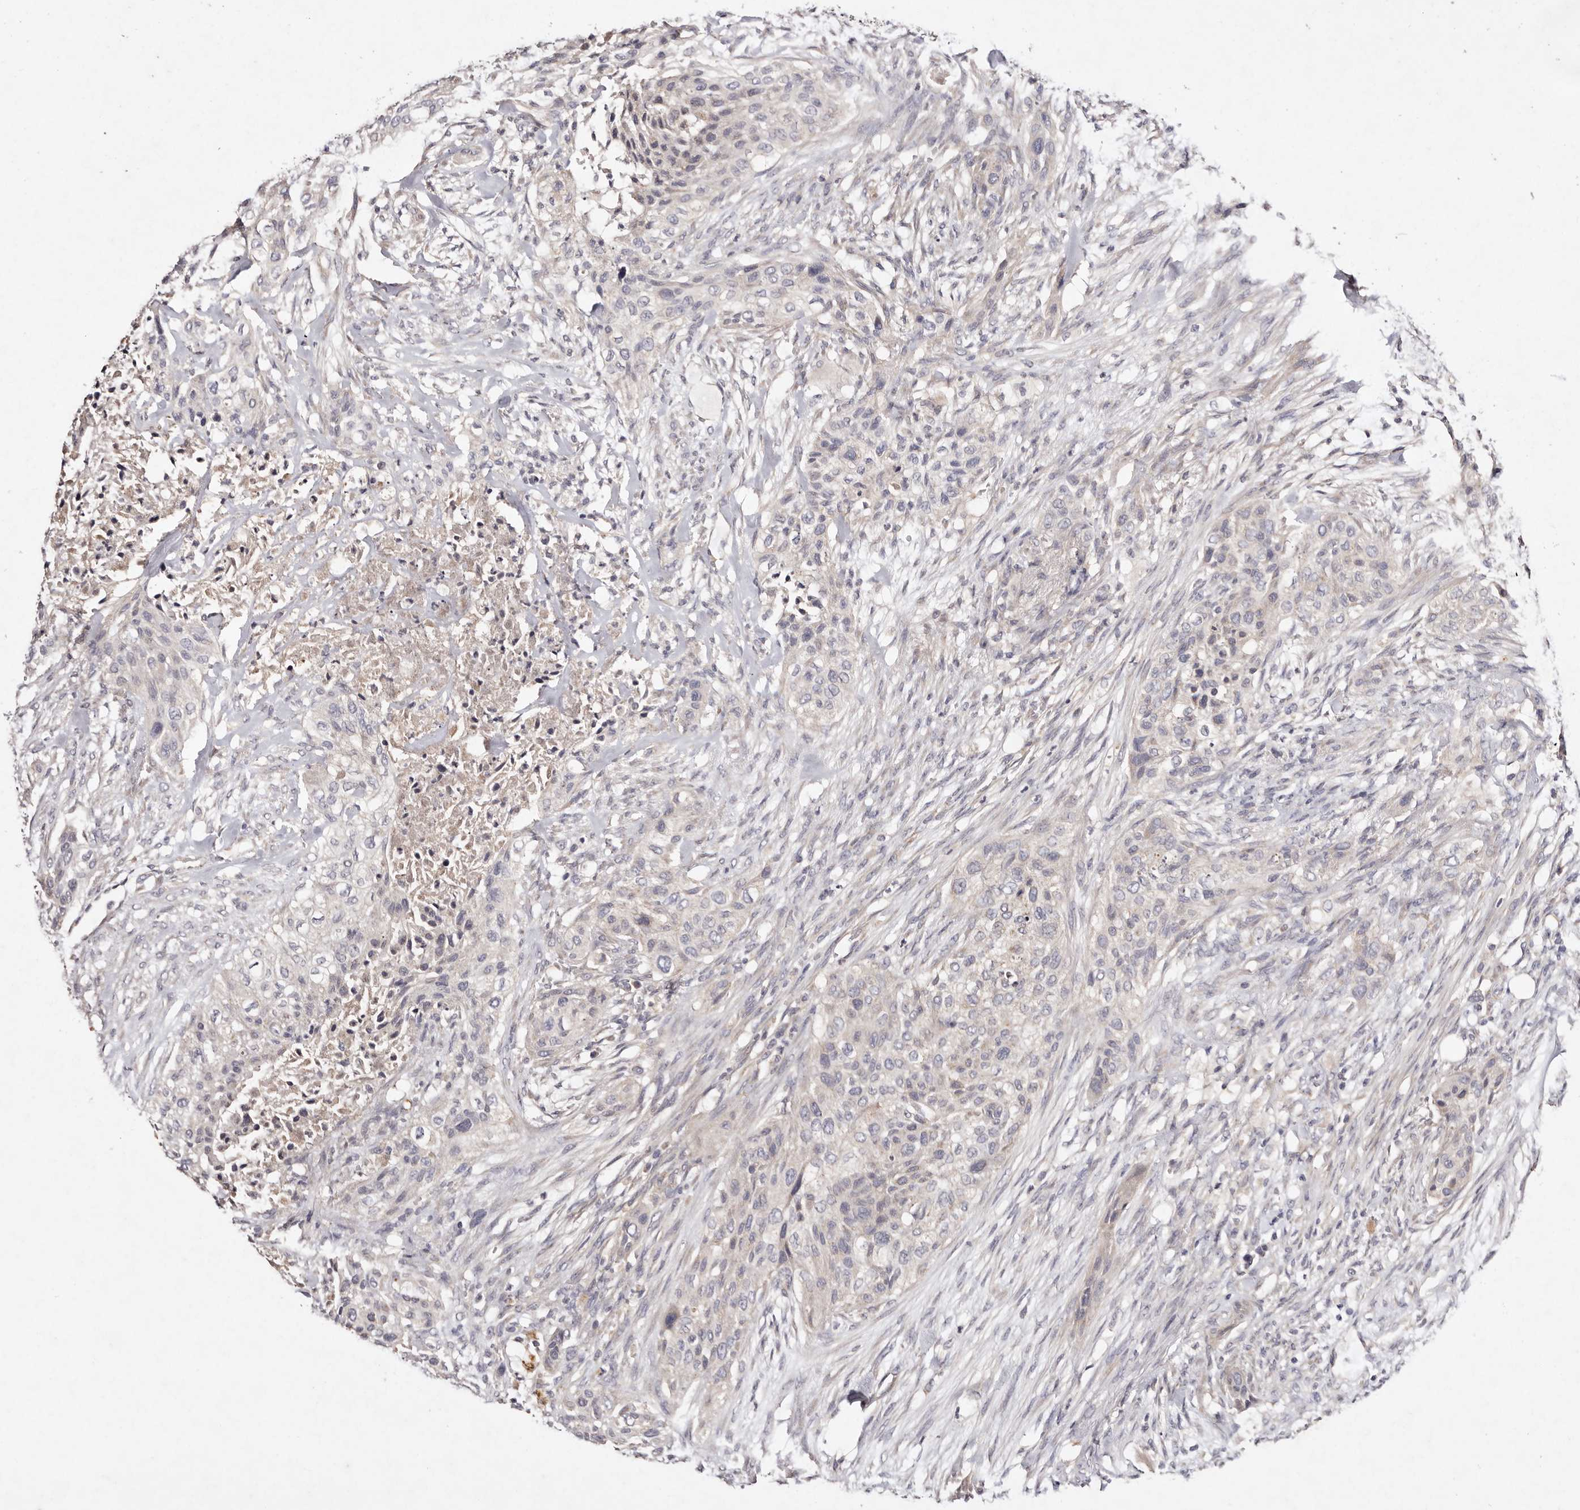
{"staining": {"intensity": "negative", "quantity": "none", "location": "none"}, "tissue": "urothelial cancer", "cell_type": "Tumor cells", "image_type": "cancer", "snomed": [{"axis": "morphology", "description": "Urothelial carcinoma, High grade"}, {"axis": "topography", "description": "Urinary bladder"}], "caption": "Immunohistochemistry image of urothelial carcinoma (high-grade) stained for a protein (brown), which shows no staining in tumor cells.", "gene": "TSC2", "patient": {"sex": "male", "age": 35}}